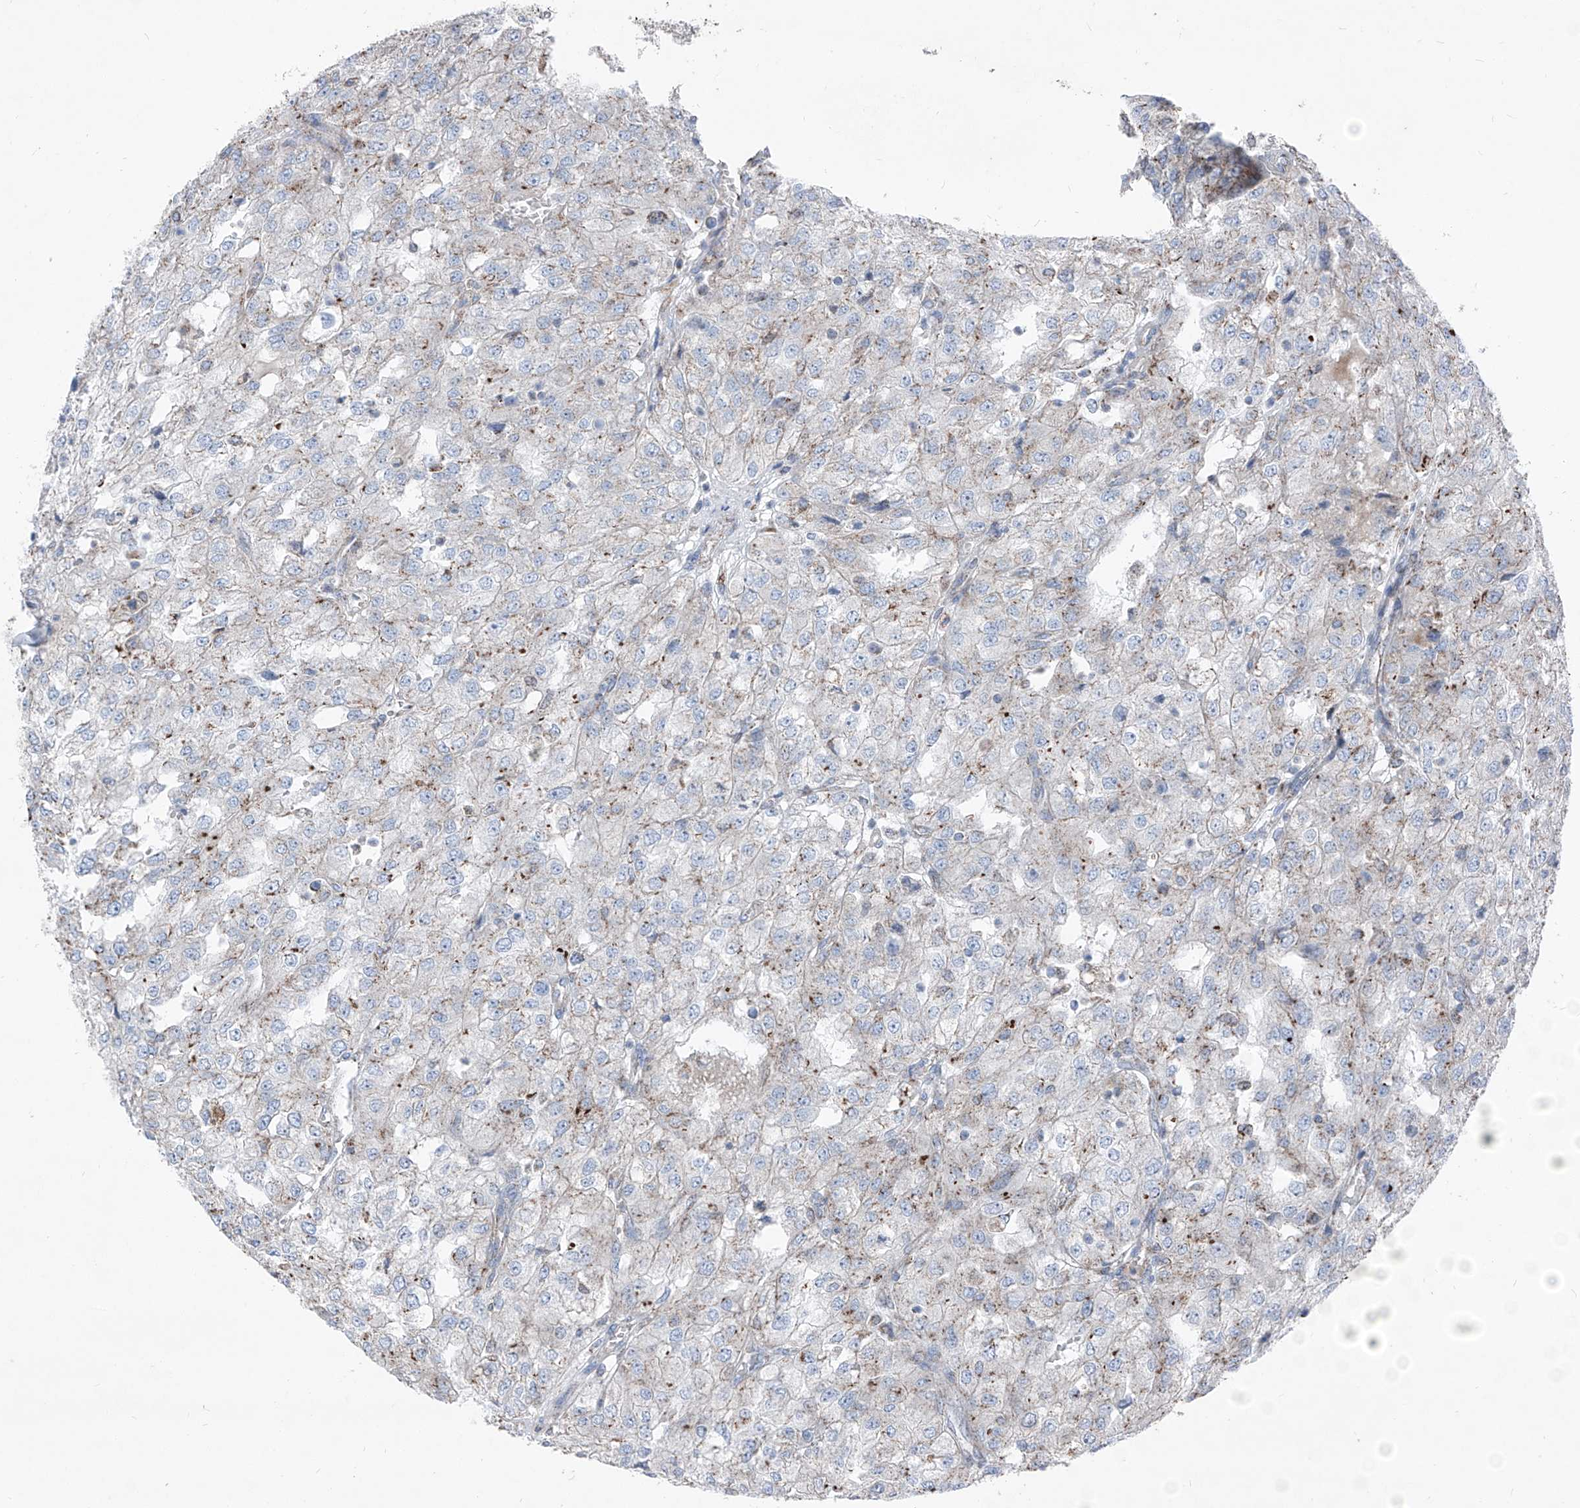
{"staining": {"intensity": "weak", "quantity": "<25%", "location": "cytoplasmic/membranous"}, "tissue": "renal cancer", "cell_type": "Tumor cells", "image_type": "cancer", "snomed": [{"axis": "morphology", "description": "Adenocarcinoma, NOS"}, {"axis": "topography", "description": "Kidney"}], "caption": "Renal adenocarcinoma stained for a protein using IHC exhibits no positivity tumor cells.", "gene": "AGPS", "patient": {"sex": "female", "age": 54}}